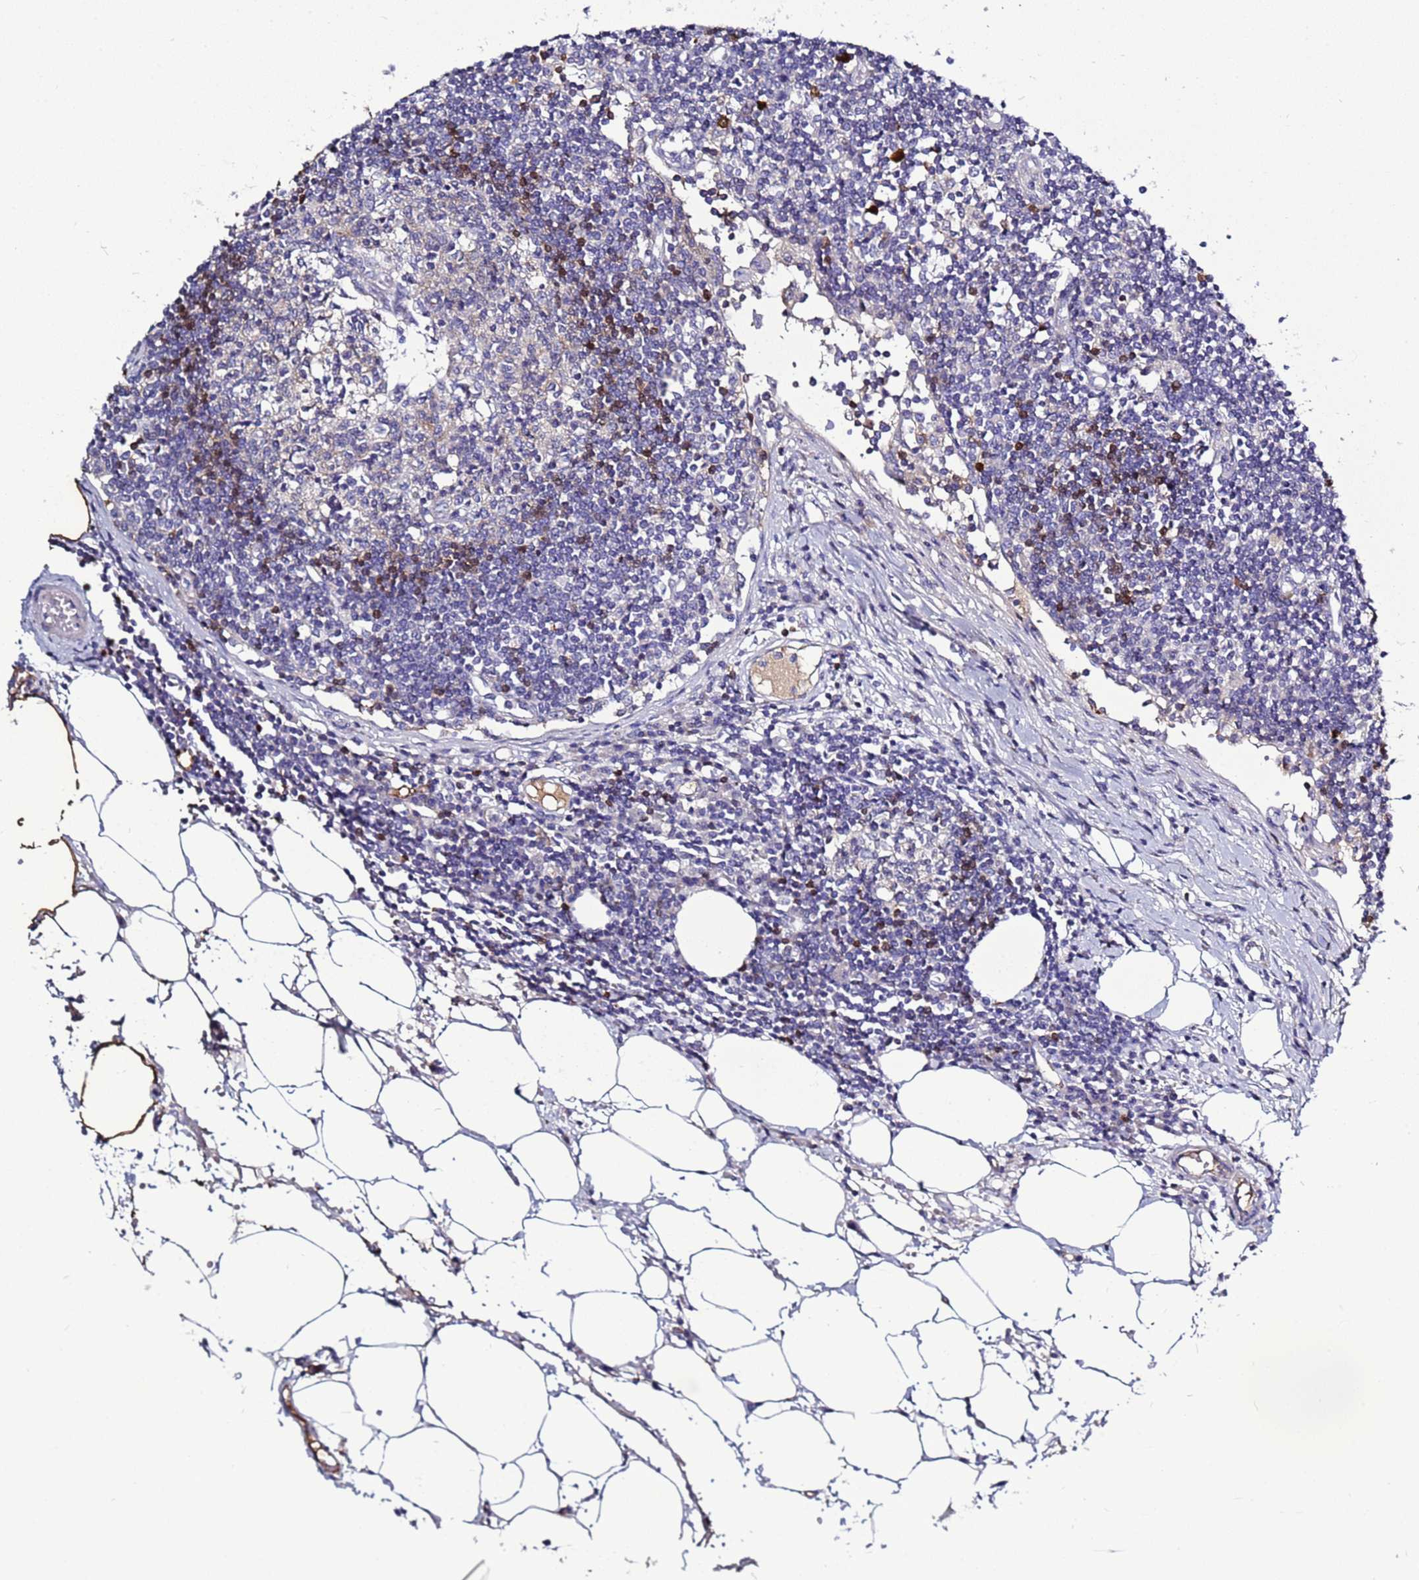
{"staining": {"intensity": "negative", "quantity": "none", "location": "none"}, "tissue": "lymph node", "cell_type": "Germinal center cells", "image_type": "normal", "snomed": [{"axis": "morphology", "description": "Adenocarcinoma, NOS"}, {"axis": "topography", "description": "Lymph node"}], "caption": "A high-resolution micrograph shows immunohistochemistry (IHC) staining of normal lymph node, which exhibits no significant positivity in germinal center cells.", "gene": "C4orf46", "patient": {"sex": "female", "age": 62}}